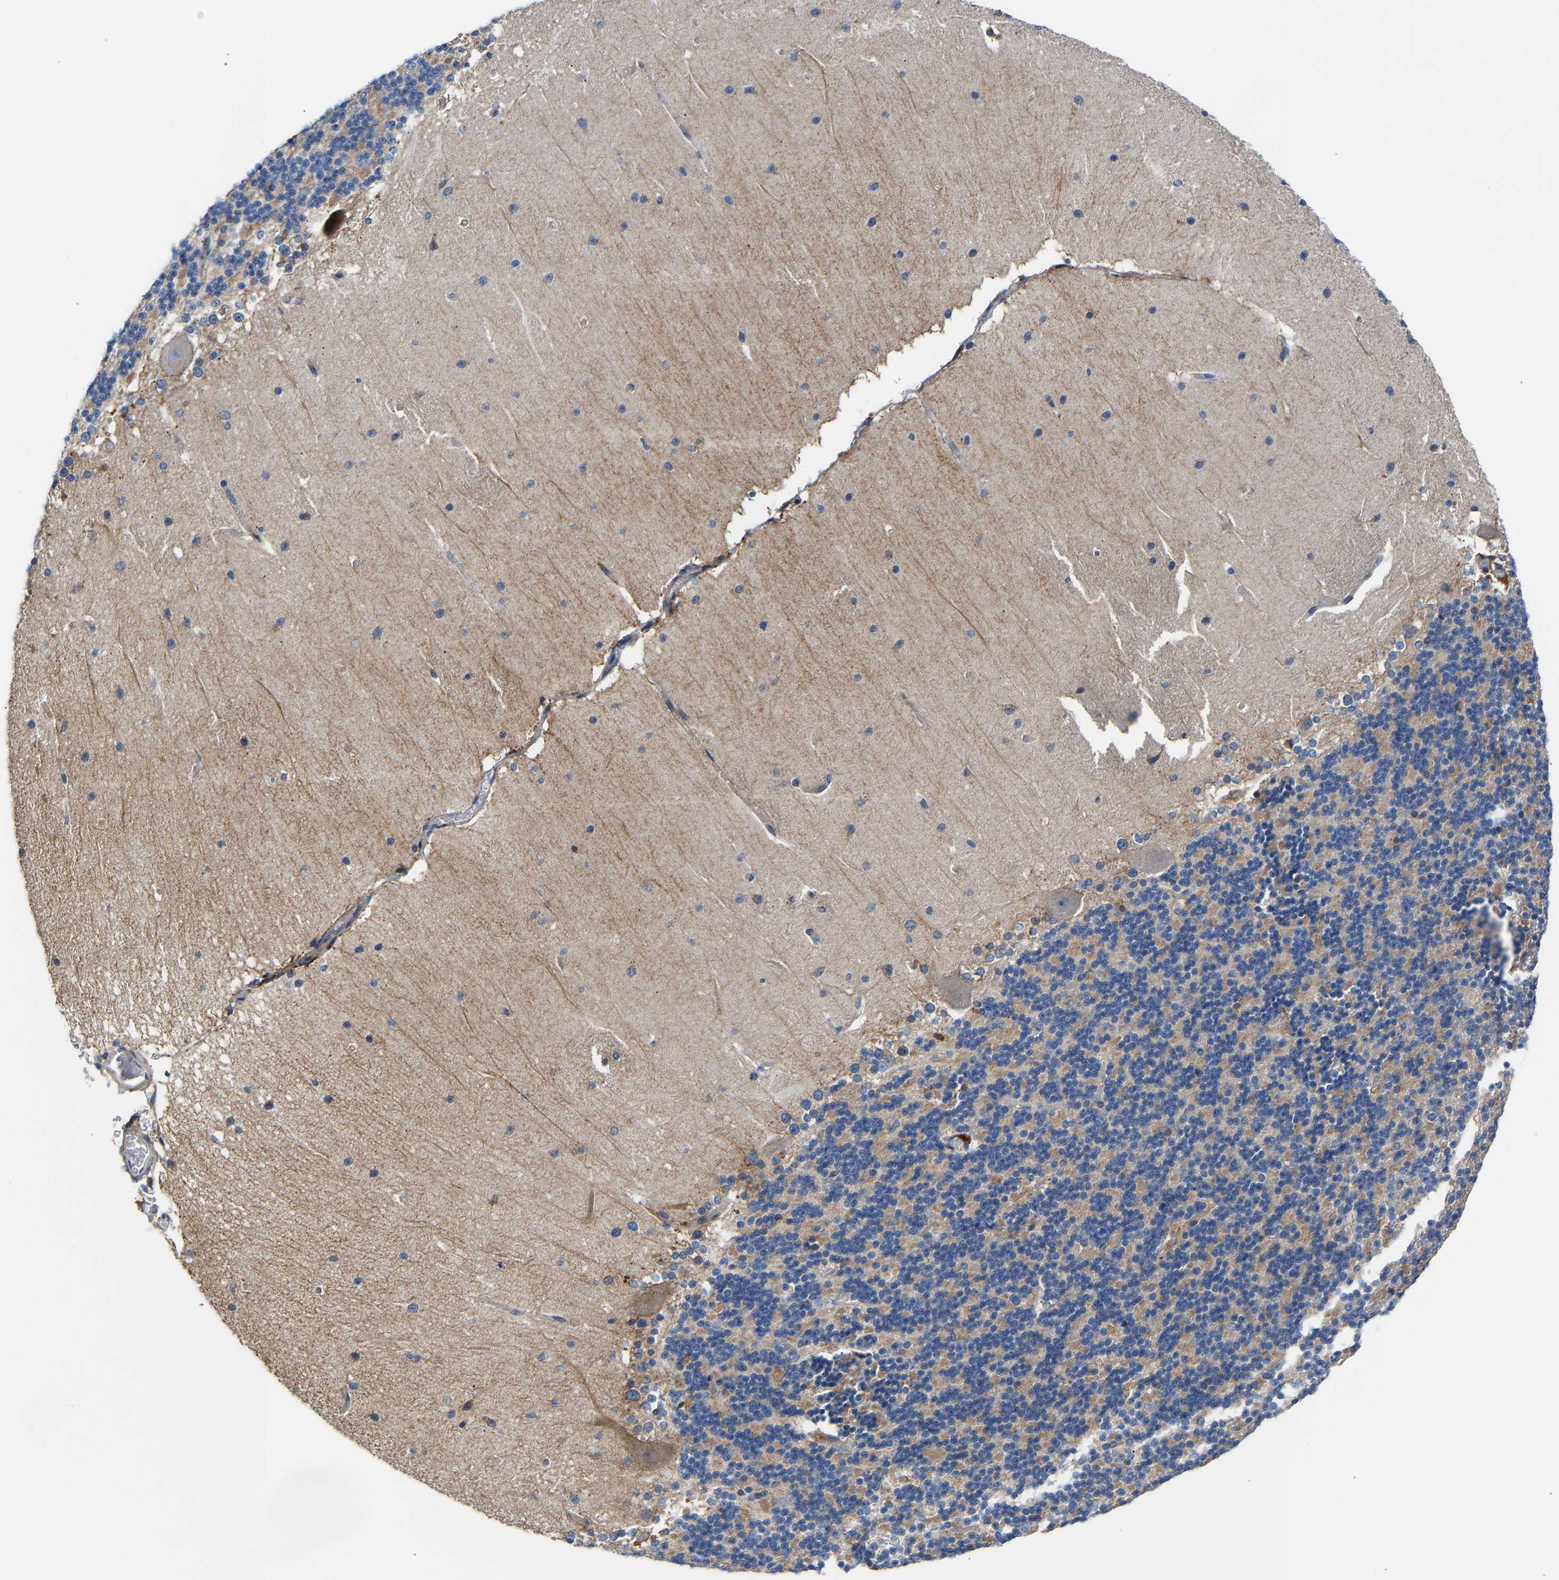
{"staining": {"intensity": "negative", "quantity": "none", "location": "none"}, "tissue": "cerebellum", "cell_type": "Cells in granular layer", "image_type": "normal", "snomed": [{"axis": "morphology", "description": "Normal tissue, NOS"}, {"axis": "topography", "description": "Cerebellum"}], "caption": "The image reveals no staining of cells in granular layer in benign cerebellum.", "gene": "CCDC171", "patient": {"sex": "female", "age": 19}}